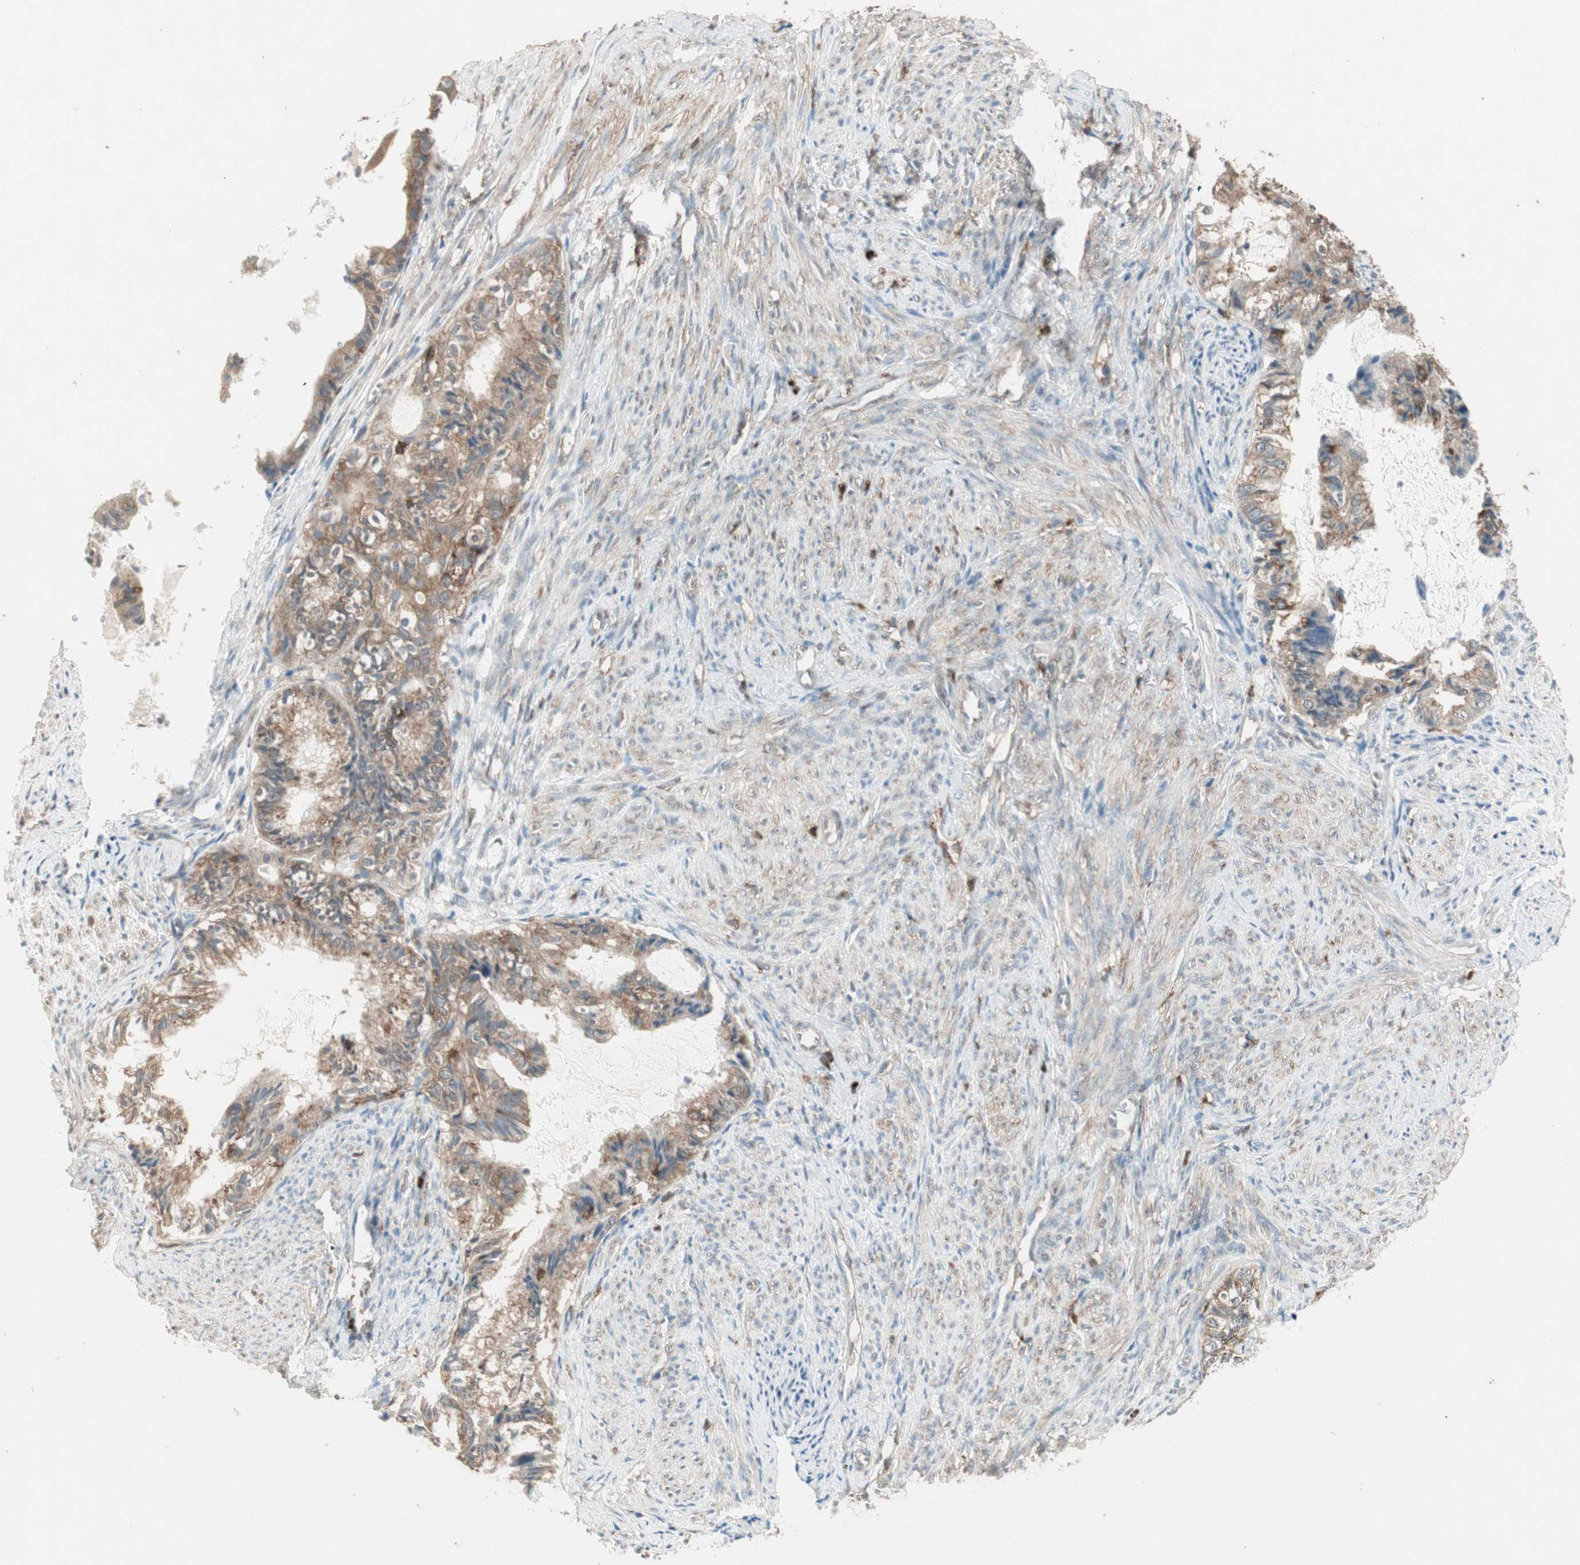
{"staining": {"intensity": "moderate", "quantity": ">75%", "location": "cytoplasmic/membranous"}, "tissue": "cervical cancer", "cell_type": "Tumor cells", "image_type": "cancer", "snomed": [{"axis": "morphology", "description": "Normal tissue, NOS"}, {"axis": "morphology", "description": "Adenocarcinoma, NOS"}, {"axis": "topography", "description": "Cervix"}, {"axis": "topography", "description": "Endometrium"}], "caption": "An immunohistochemistry photomicrograph of tumor tissue is shown. Protein staining in brown shows moderate cytoplasmic/membranous positivity in adenocarcinoma (cervical) within tumor cells.", "gene": "MMP3", "patient": {"sex": "female", "age": 86}}